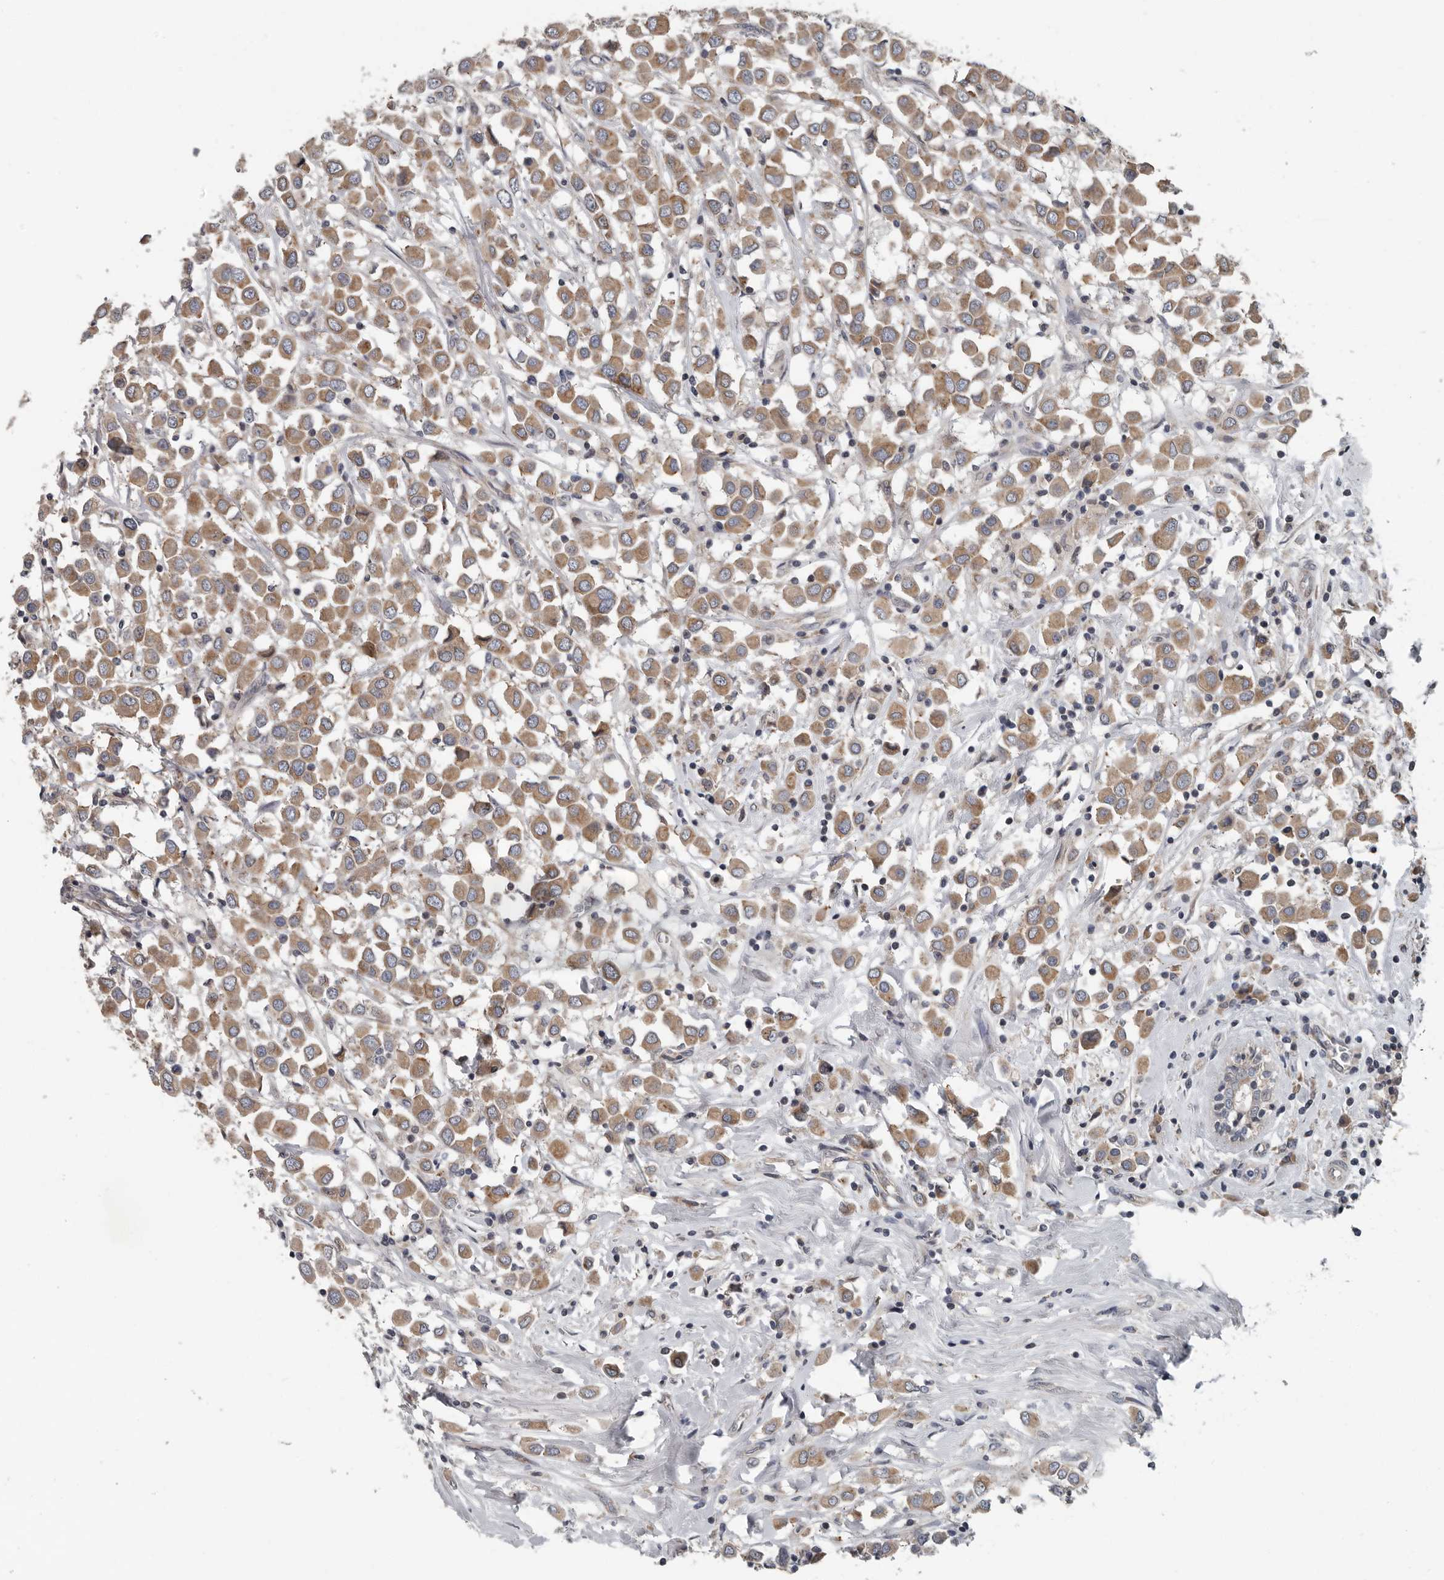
{"staining": {"intensity": "moderate", "quantity": ">75%", "location": "cytoplasmic/membranous"}, "tissue": "breast cancer", "cell_type": "Tumor cells", "image_type": "cancer", "snomed": [{"axis": "morphology", "description": "Duct carcinoma"}, {"axis": "topography", "description": "Breast"}], "caption": "Human breast invasive ductal carcinoma stained for a protein (brown) exhibits moderate cytoplasmic/membranous positive staining in about >75% of tumor cells.", "gene": "TMEM199", "patient": {"sex": "female", "age": 61}}